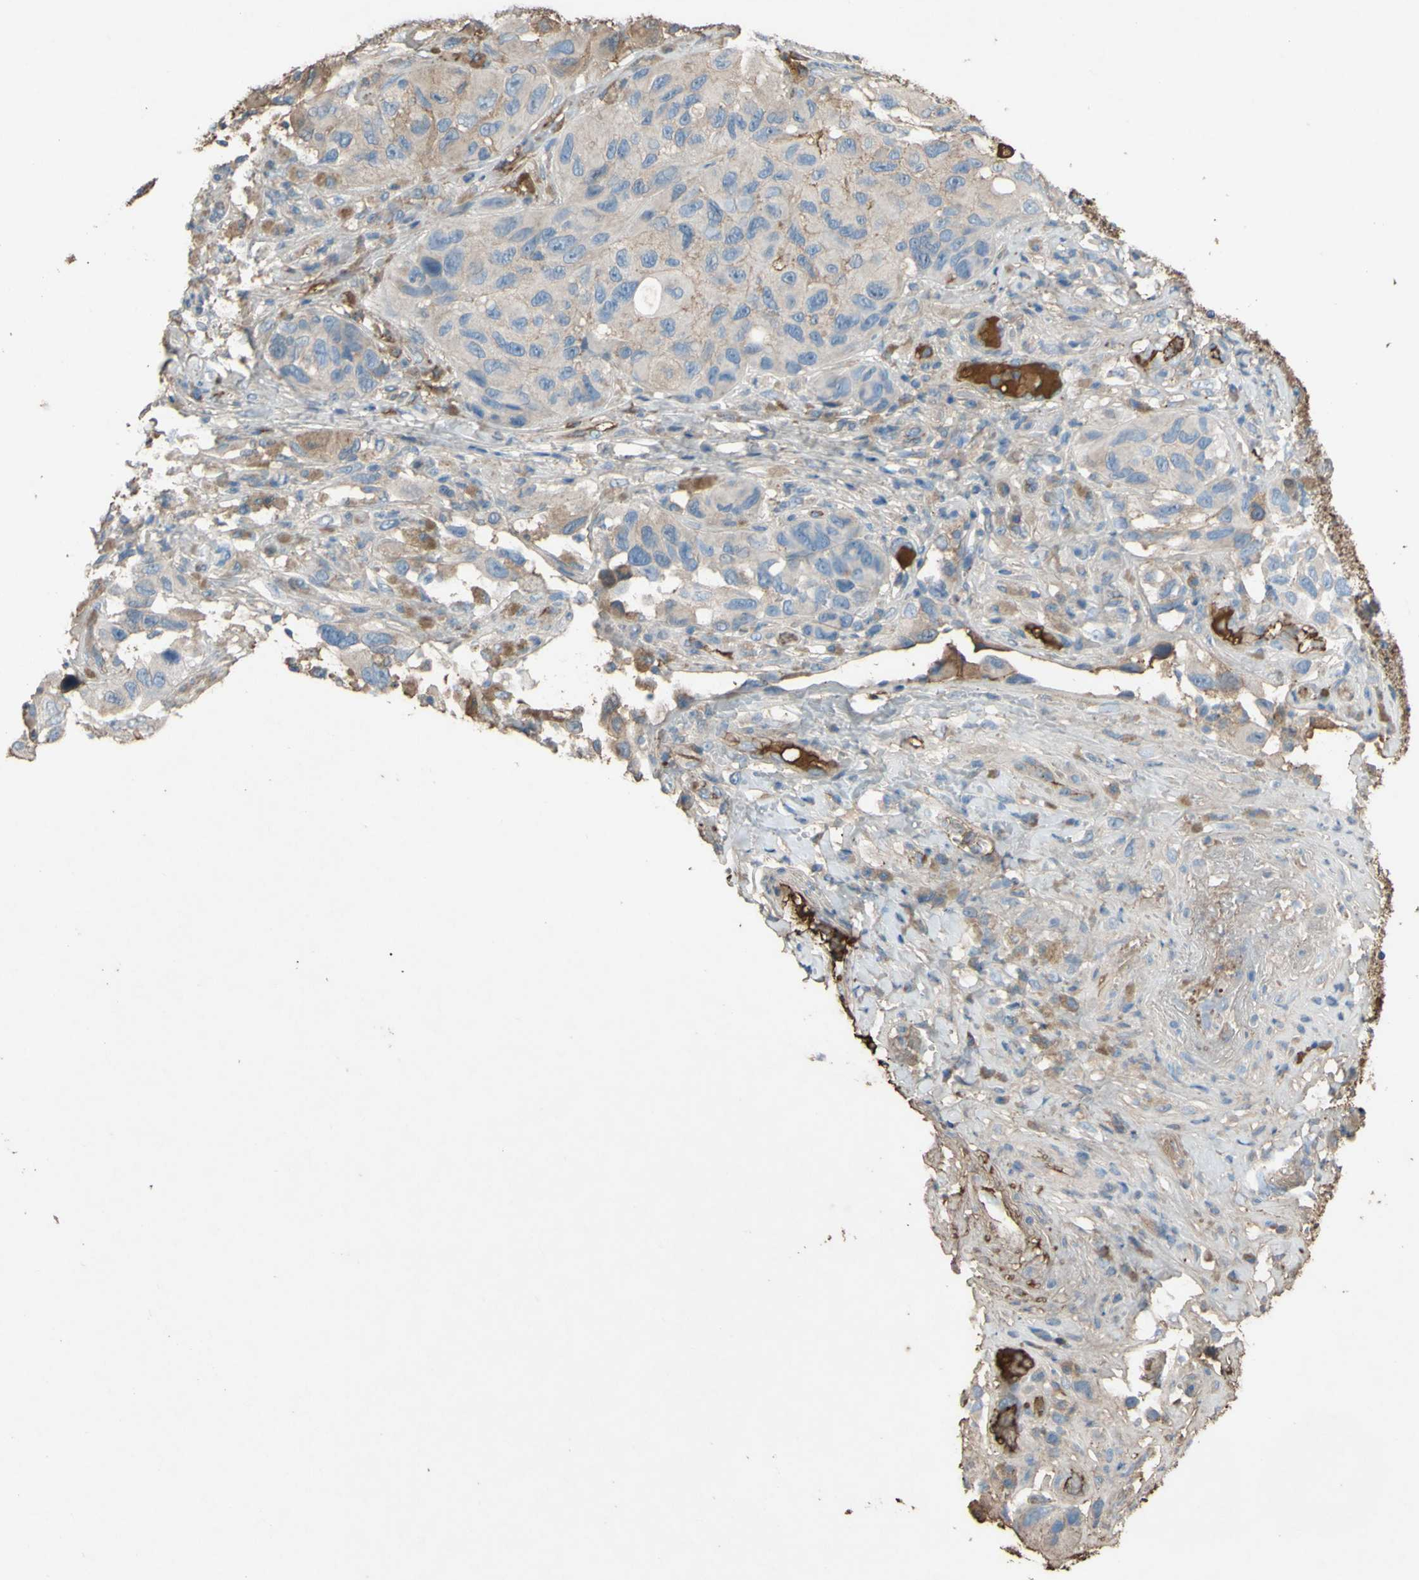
{"staining": {"intensity": "weak", "quantity": "25%-75%", "location": "cytoplasmic/membranous"}, "tissue": "melanoma", "cell_type": "Tumor cells", "image_type": "cancer", "snomed": [{"axis": "morphology", "description": "Malignant melanoma, NOS"}, {"axis": "topography", "description": "Skin"}], "caption": "This histopathology image shows IHC staining of melanoma, with low weak cytoplasmic/membranous expression in approximately 25%-75% of tumor cells.", "gene": "PTGDS", "patient": {"sex": "female", "age": 73}}